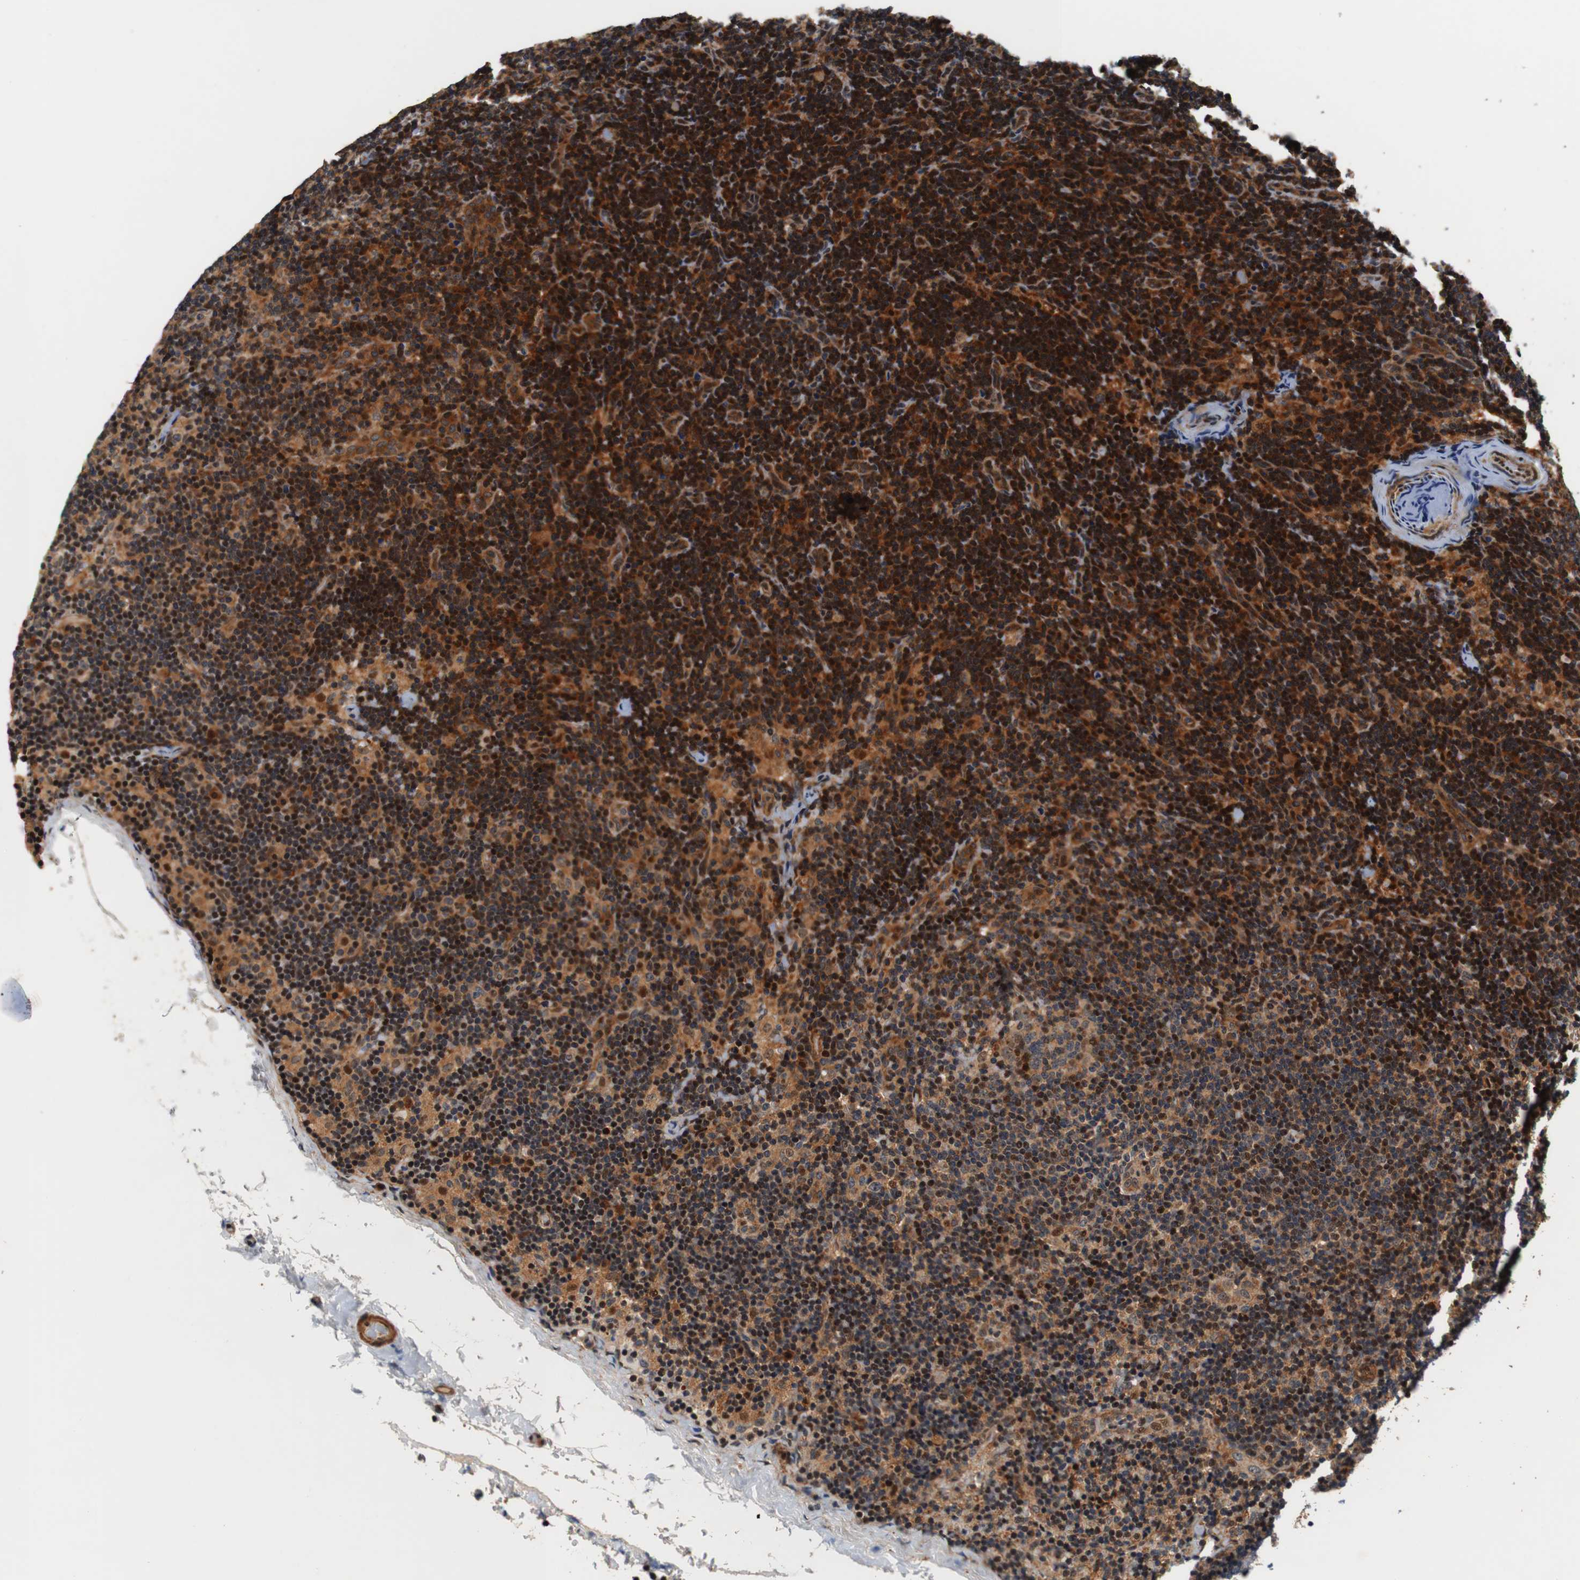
{"staining": {"intensity": "strong", "quantity": ">75%", "location": "cytoplasmic/membranous,nuclear"}, "tissue": "lymph node", "cell_type": "Germinal center cells", "image_type": "normal", "snomed": [{"axis": "morphology", "description": "Normal tissue, NOS"}, {"axis": "topography", "description": "Lymph node"}], "caption": "Immunohistochemistry (DAB (3,3'-diaminobenzidine)) staining of benign lymph node reveals strong cytoplasmic/membranous,nuclear protein staining in about >75% of germinal center cells.", "gene": "LRP4", "patient": {"sex": "female", "age": 14}}